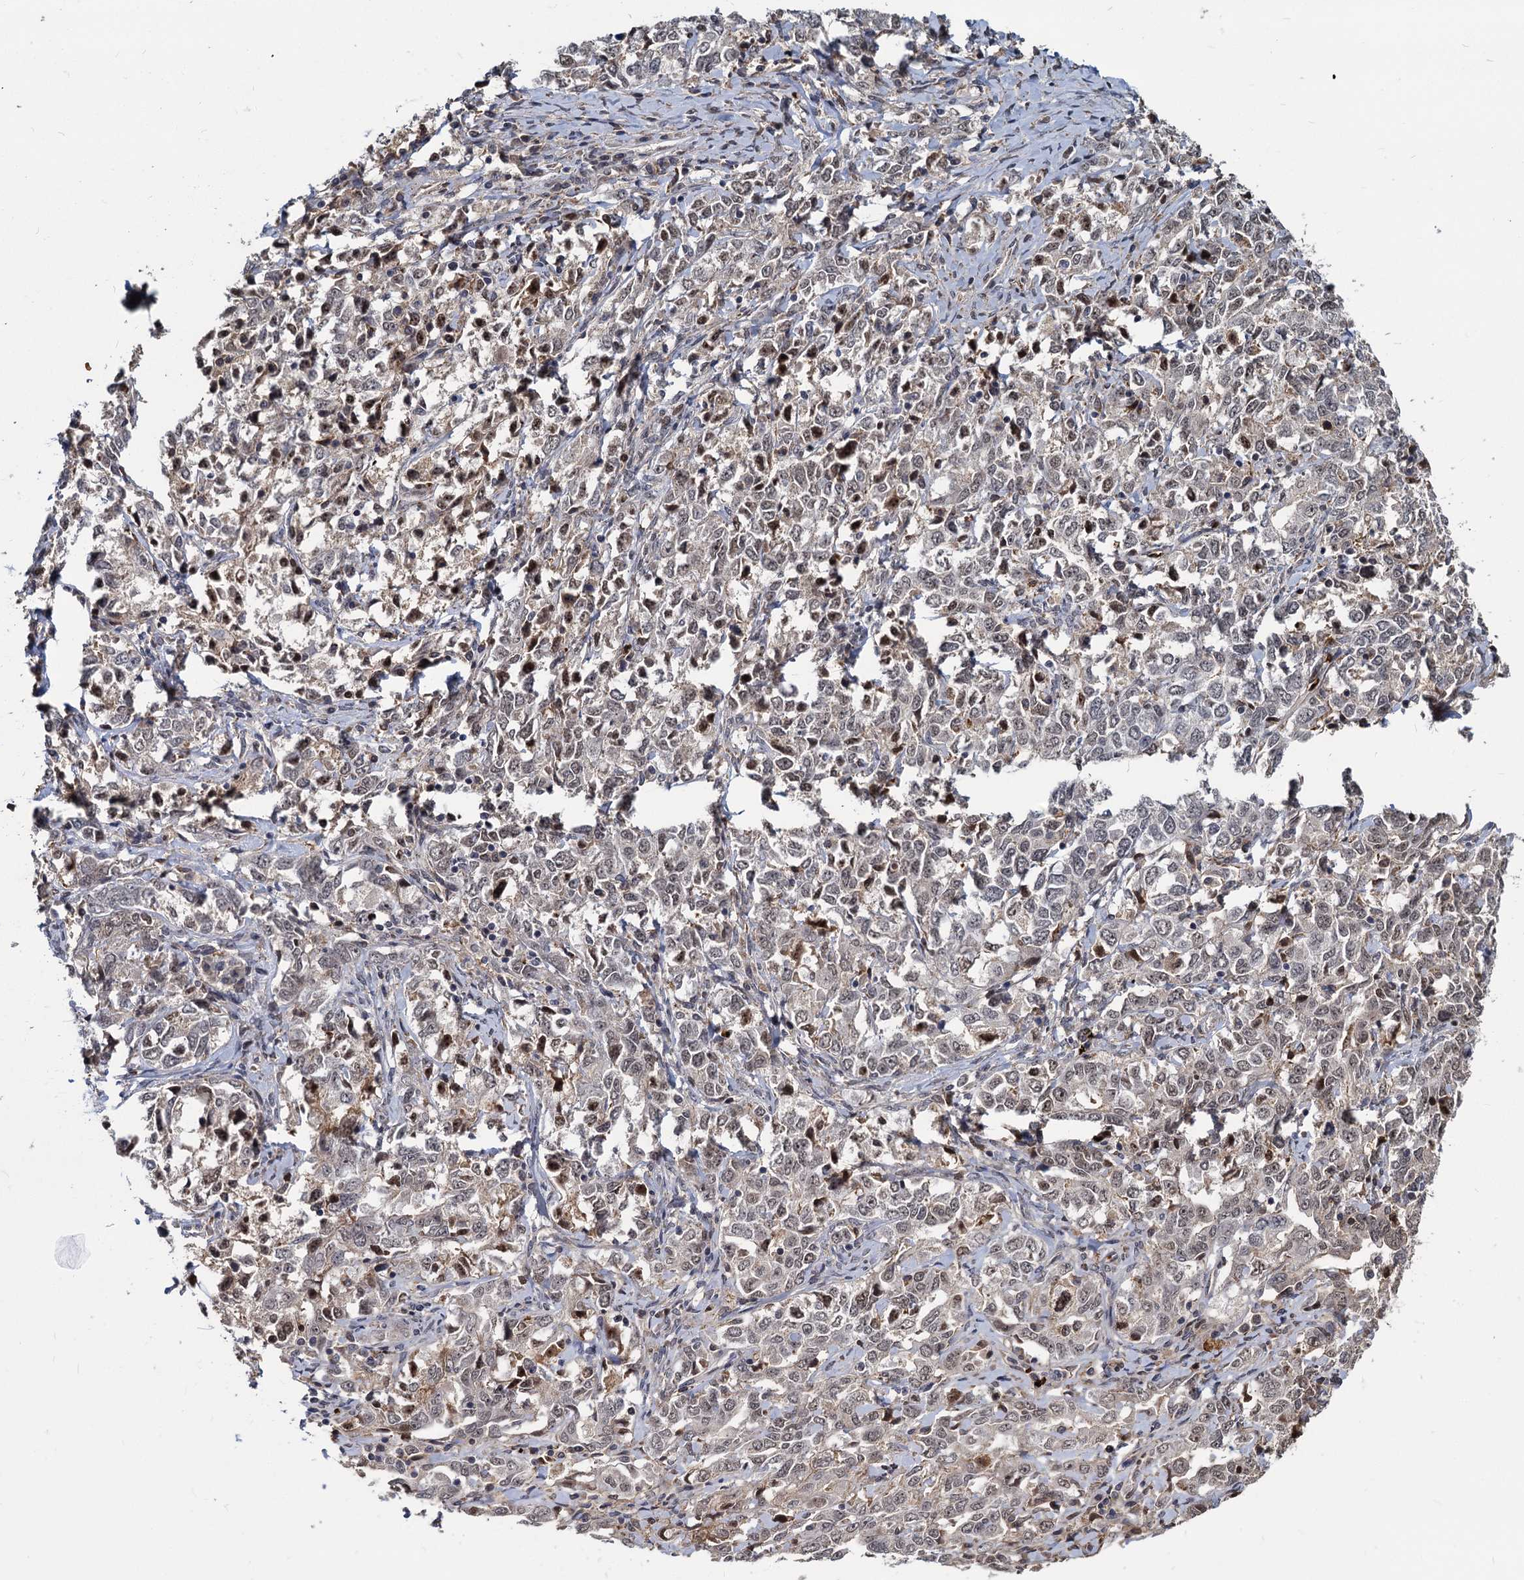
{"staining": {"intensity": "moderate", "quantity": "<25%", "location": "nuclear"}, "tissue": "ovarian cancer", "cell_type": "Tumor cells", "image_type": "cancer", "snomed": [{"axis": "morphology", "description": "Carcinoma, endometroid"}, {"axis": "topography", "description": "Ovary"}], "caption": "There is low levels of moderate nuclear staining in tumor cells of ovarian cancer (endometroid carcinoma), as demonstrated by immunohistochemical staining (brown color).", "gene": "FANCI", "patient": {"sex": "female", "age": 62}}